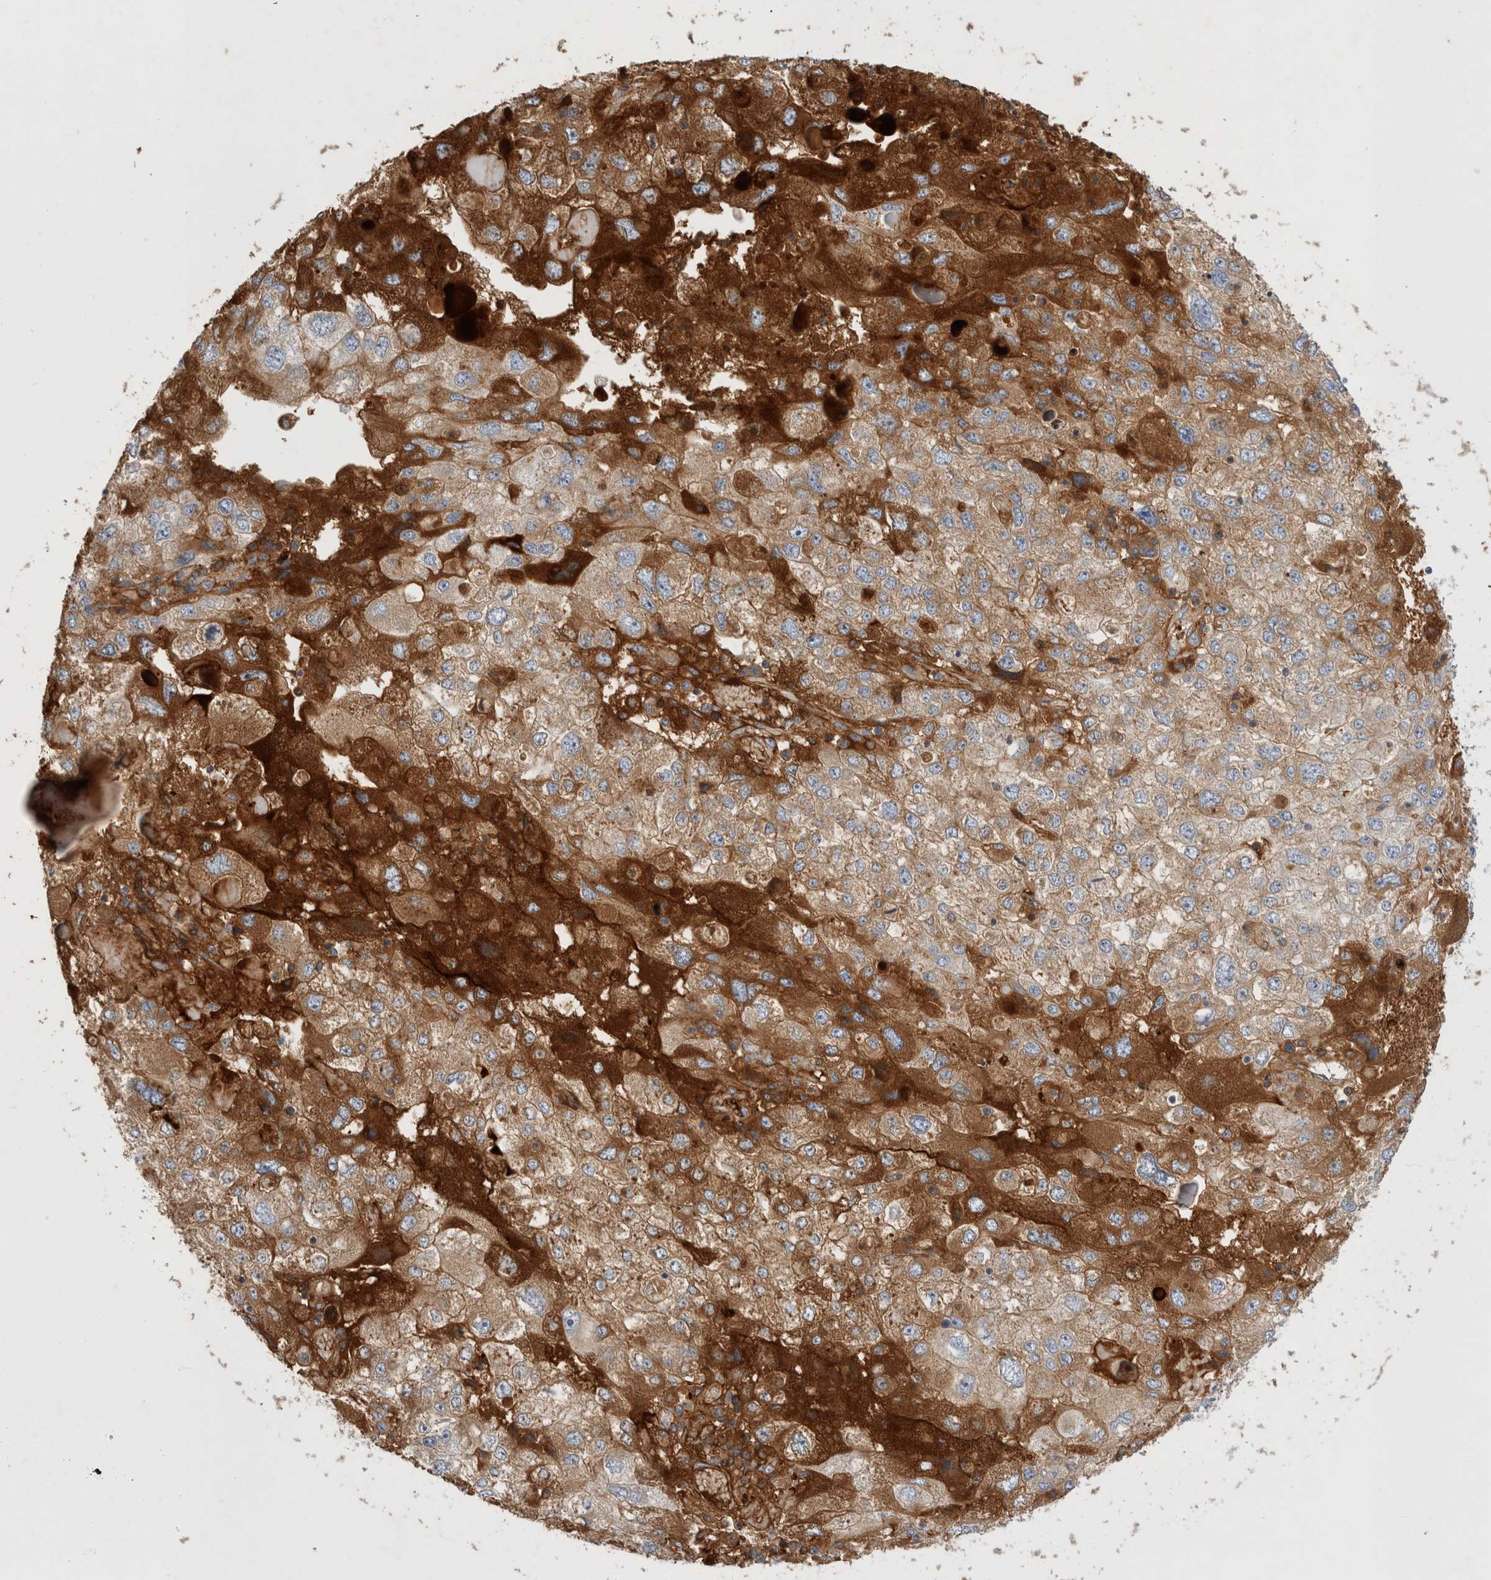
{"staining": {"intensity": "weak", "quantity": "25%-75%", "location": "cytoplasmic/membranous"}, "tissue": "endometrial cancer", "cell_type": "Tumor cells", "image_type": "cancer", "snomed": [{"axis": "morphology", "description": "Adenocarcinoma, NOS"}, {"axis": "topography", "description": "Endometrium"}], "caption": "About 25%-75% of tumor cells in endometrial adenocarcinoma demonstrate weak cytoplasmic/membranous protein positivity as visualized by brown immunohistochemical staining.", "gene": "ECHDC2", "patient": {"sex": "female", "age": 49}}